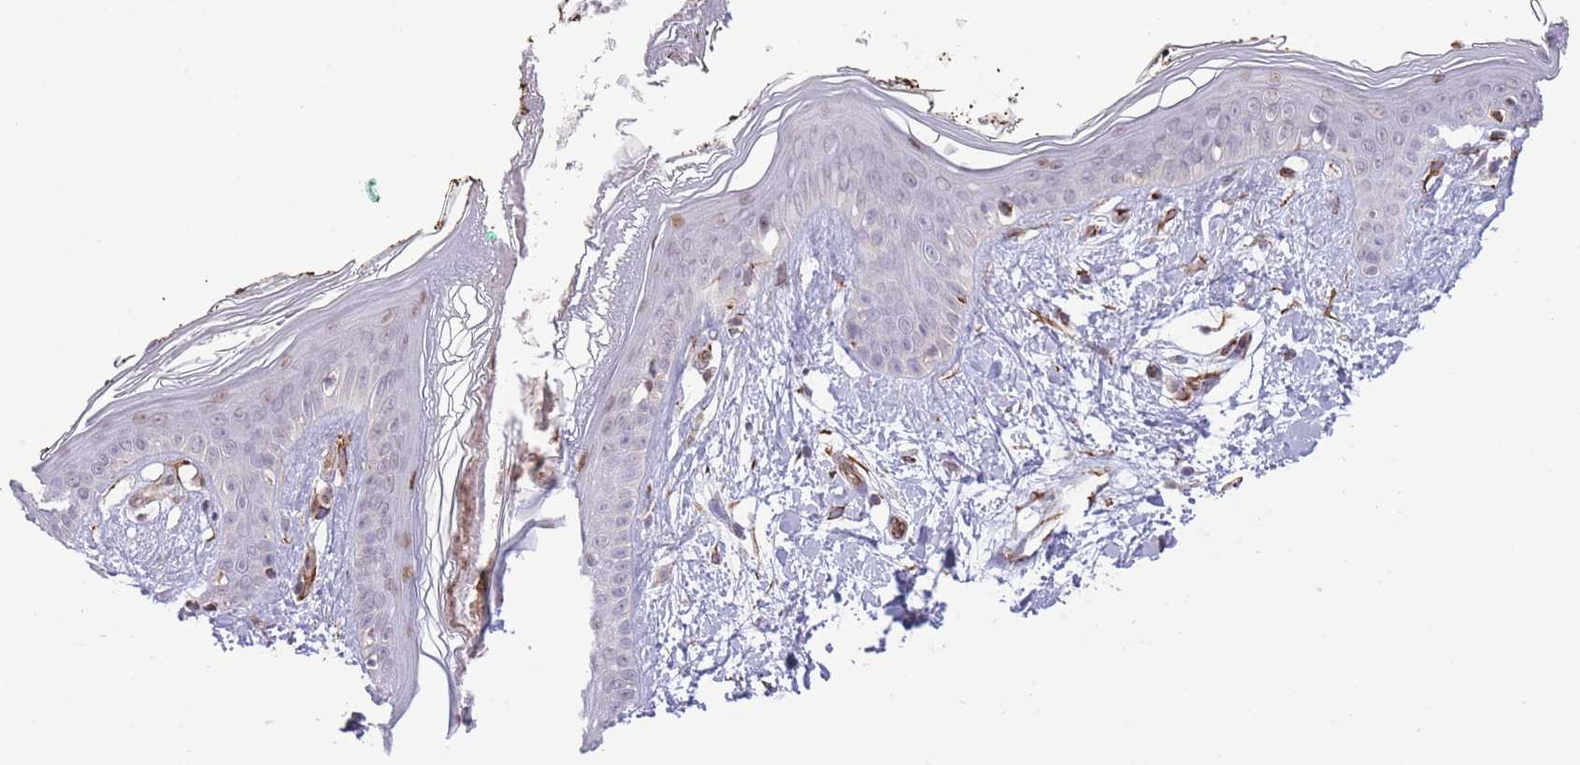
{"staining": {"intensity": "moderate", "quantity": ">75%", "location": "cytoplasmic/membranous"}, "tissue": "skin", "cell_type": "Fibroblasts", "image_type": "normal", "snomed": [{"axis": "morphology", "description": "Normal tissue, NOS"}, {"axis": "topography", "description": "Skin"}], "caption": "IHC (DAB (3,3'-diaminobenzidine)) staining of normal skin shows moderate cytoplasmic/membranous protein expression in approximately >75% of fibroblasts.", "gene": "ELL", "patient": {"sex": "female", "age": 34}}